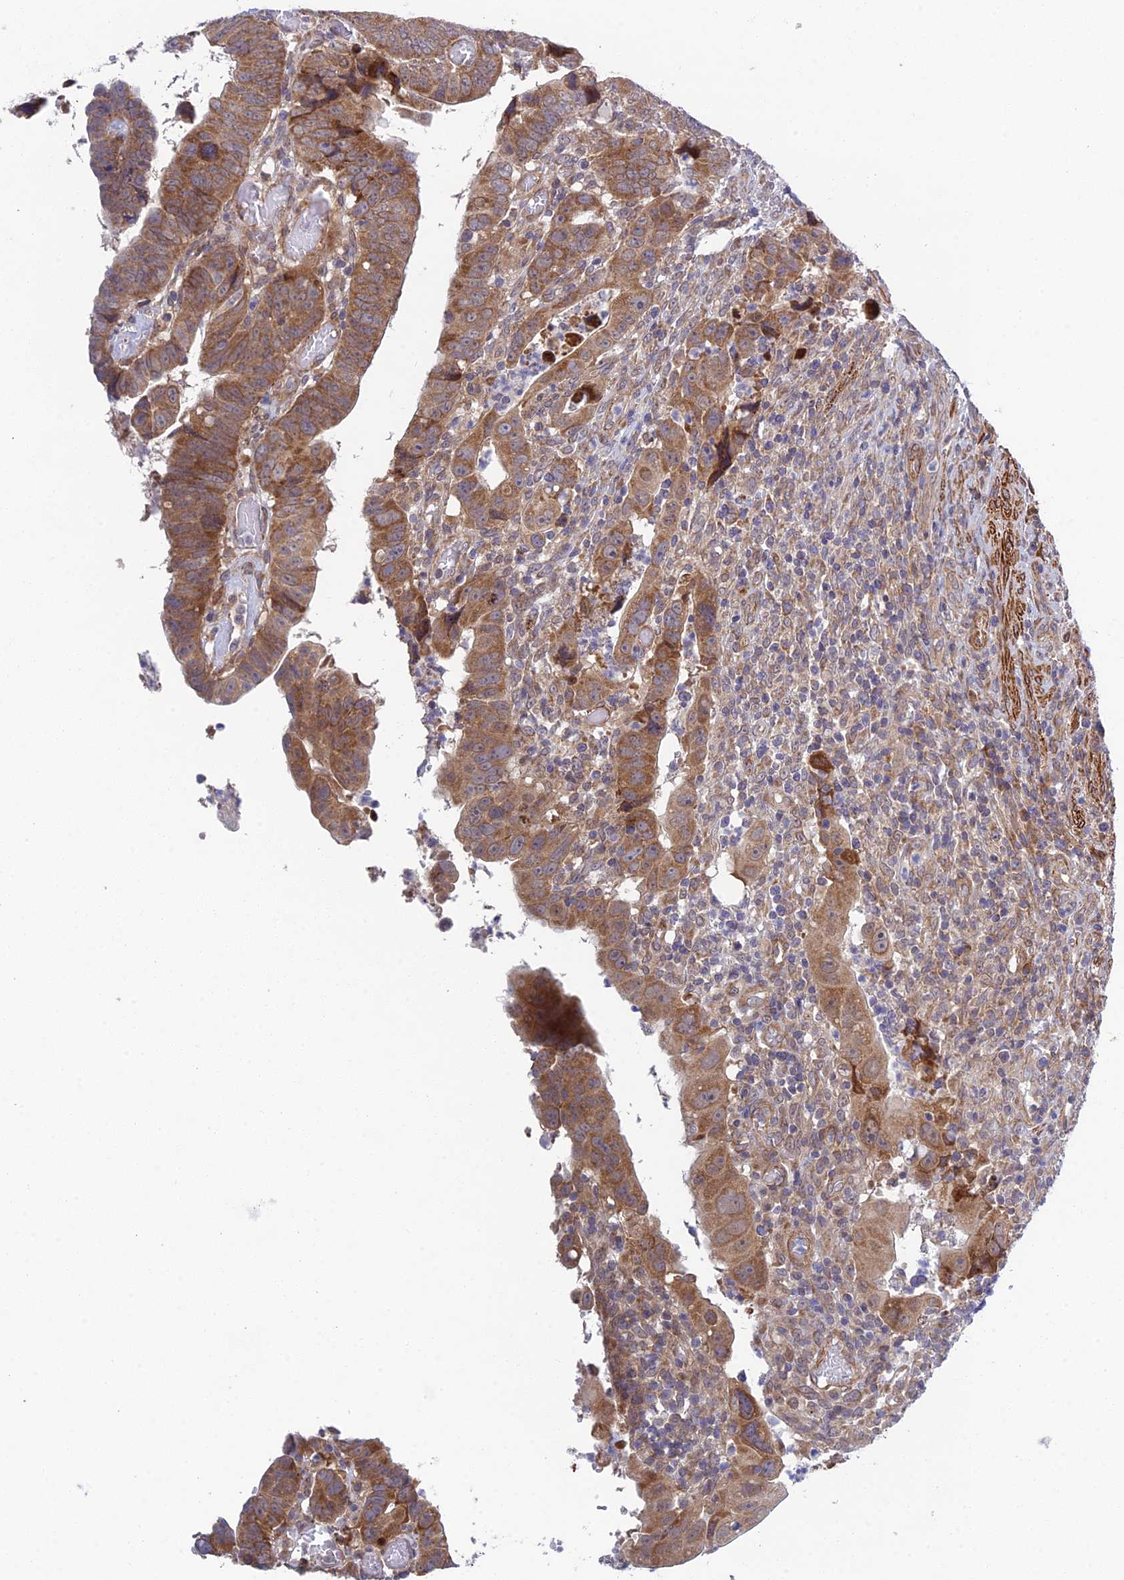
{"staining": {"intensity": "moderate", "quantity": ">75%", "location": "cytoplasmic/membranous"}, "tissue": "colorectal cancer", "cell_type": "Tumor cells", "image_type": "cancer", "snomed": [{"axis": "morphology", "description": "Normal tissue, NOS"}, {"axis": "morphology", "description": "Adenocarcinoma, NOS"}, {"axis": "topography", "description": "Rectum"}], "caption": "Immunohistochemistry (IHC) (DAB) staining of human colorectal cancer reveals moderate cytoplasmic/membranous protein positivity in approximately >75% of tumor cells.", "gene": "INCA1", "patient": {"sex": "female", "age": 65}}